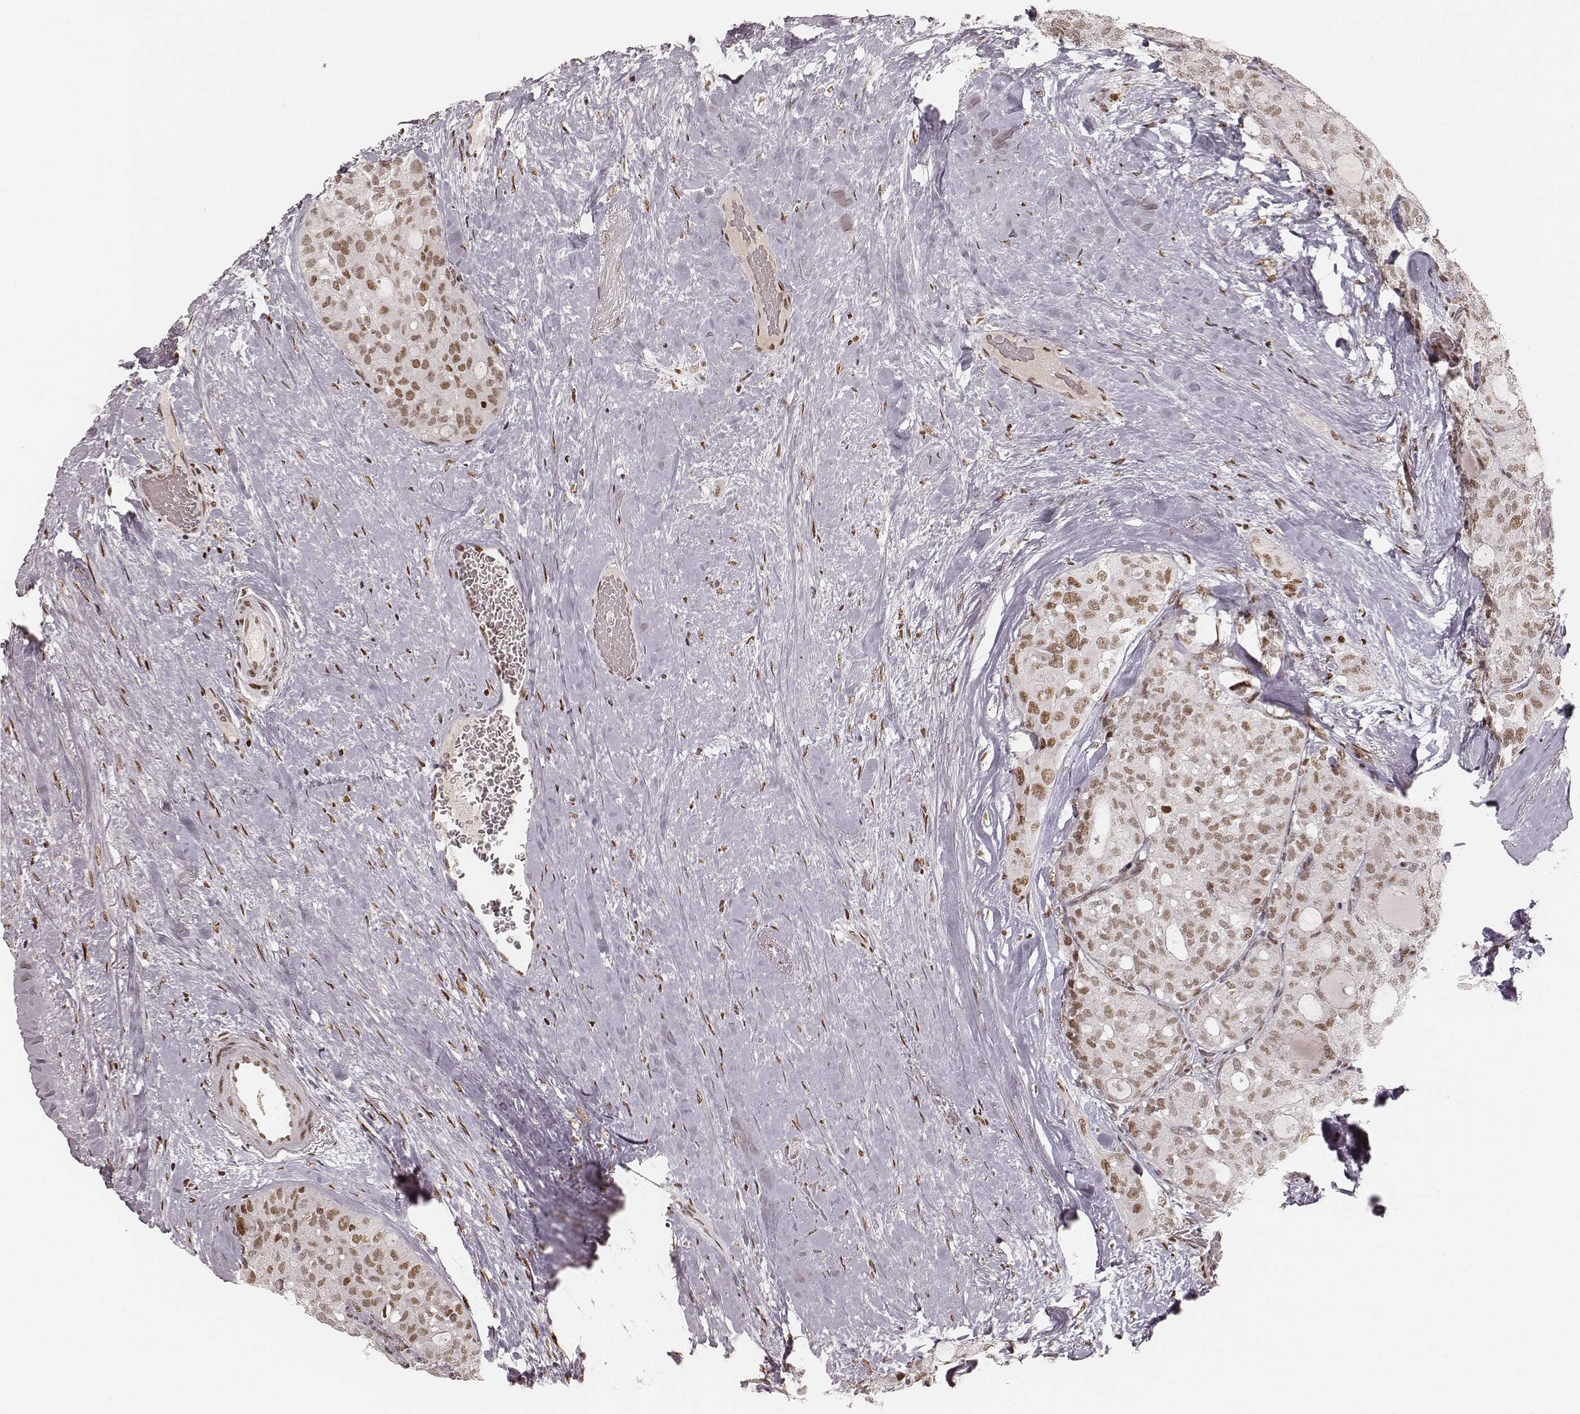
{"staining": {"intensity": "moderate", "quantity": ">75%", "location": "nuclear"}, "tissue": "thyroid cancer", "cell_type": "Tumor cells", "image_type": "cancer", "snomed": [{"axis": "morphology", "description": "Follicular adenoma carcinoma, NOS"}, {"axis": "topography", "description": "Thyroid gland"}], "caption": "Thyroid cancer was stained to show a protein in brown. There is medium levels of moderate nuclear positivity in approximately >75% of tumor cells. The staining was performed using DAB (3,3'-diaminobenzidine), with brown indicating positive protein expression. Nuclei are stained blue with hematoxylin.", "gene": "HNRNPC", "patient": {"sex": "male", "age": 75}}